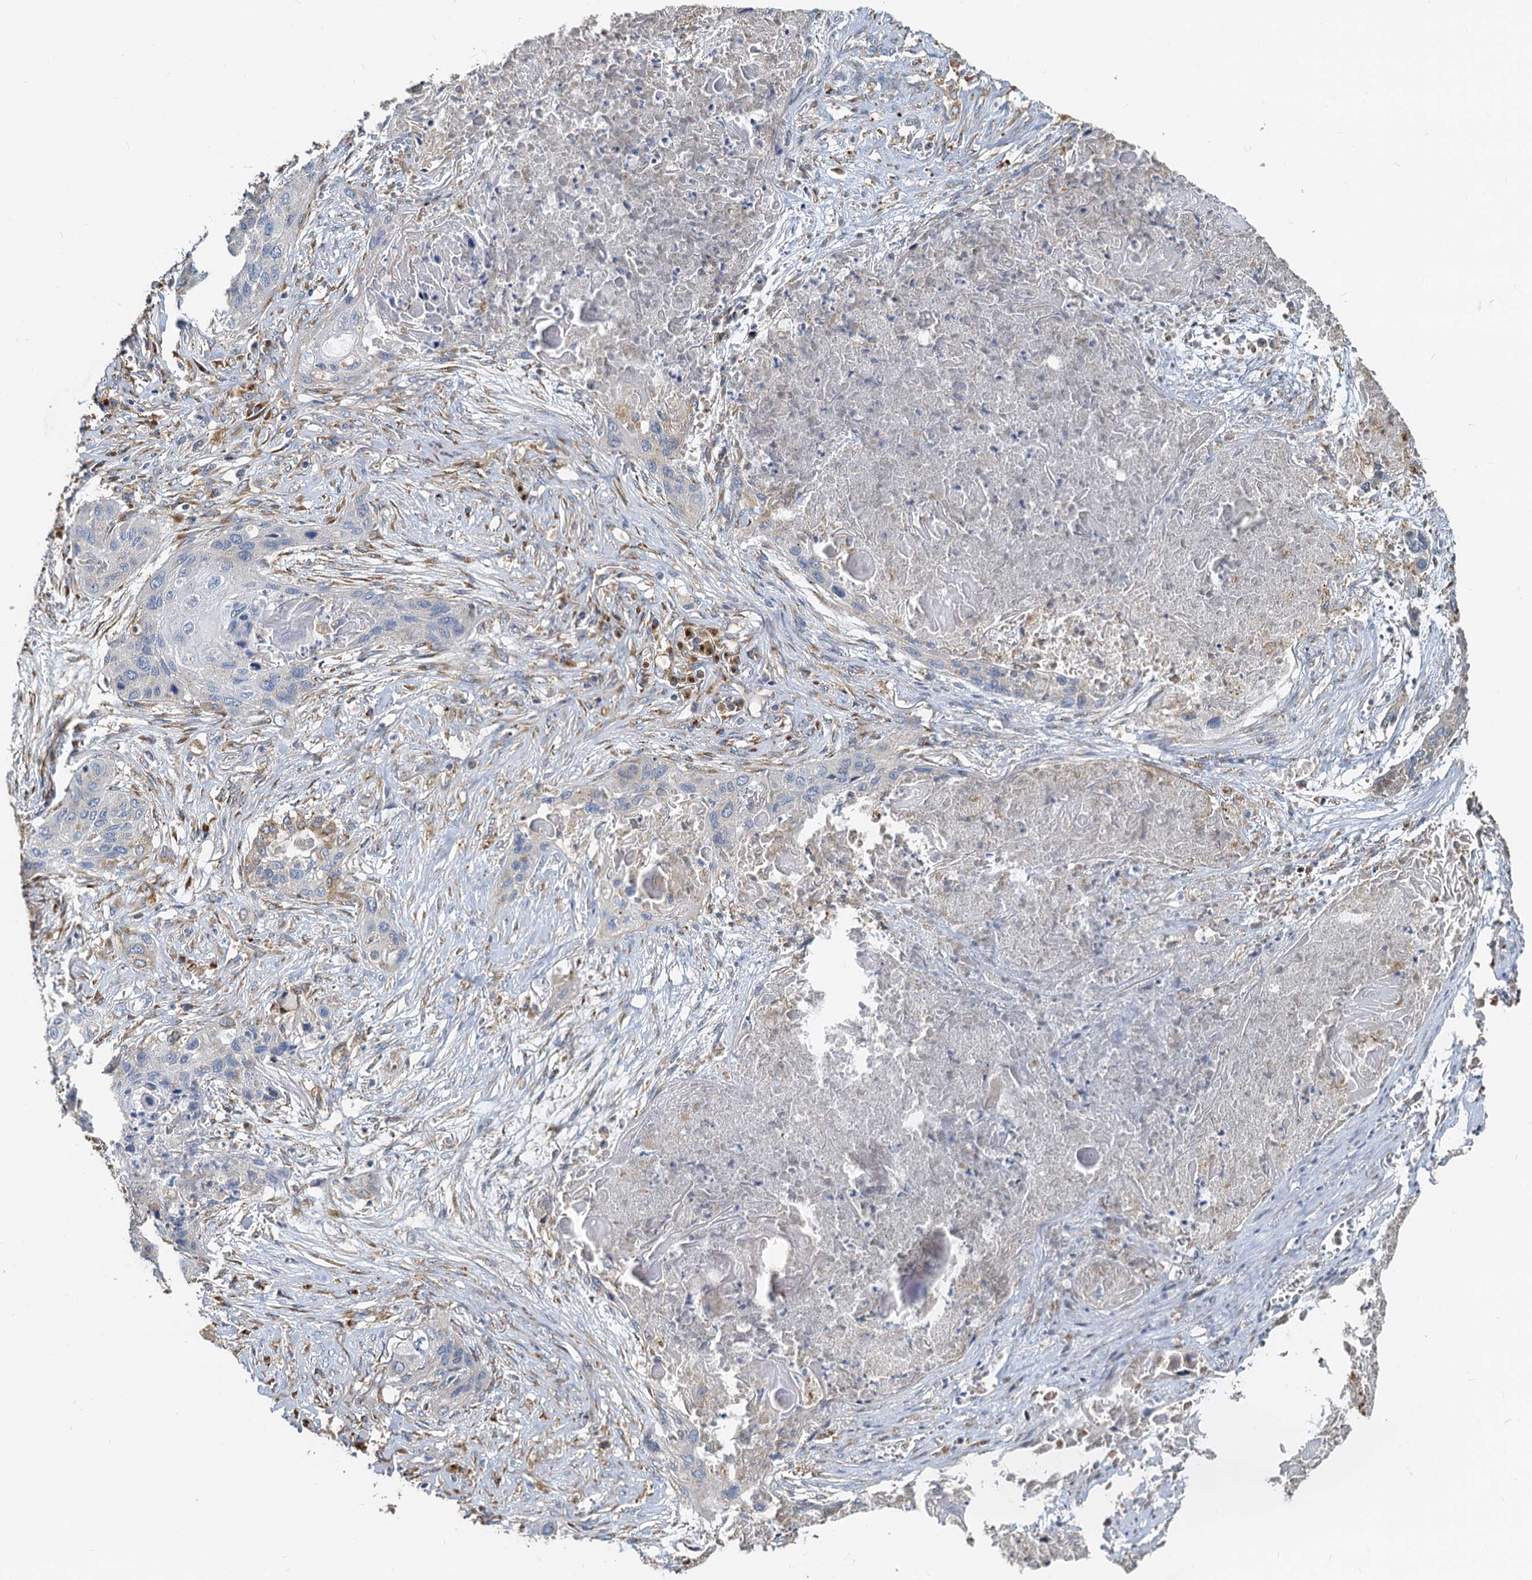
{"staining": {"intensity": "negative", "quantity": "none", "location": "none"}, "tissue": "lung cancer", "cell_type": "Tumor cells", "image_type": "cancer", "snomed": [{"axis": "morphology", "description": "Squamous cell carcinoma, NOS"}, {"axis": "topography", "description": "Lung"}], "caption": "IHC histopathology image of neoplastic tissue: human lung cancer stained with DAB shows no significant protein positivity in tumor cells. (Immunohistochemistry (ihc), brightfield microscopy, high magnification).", "gene": "NKAPD1", "patient": {"sex": "female", "age": 63}}